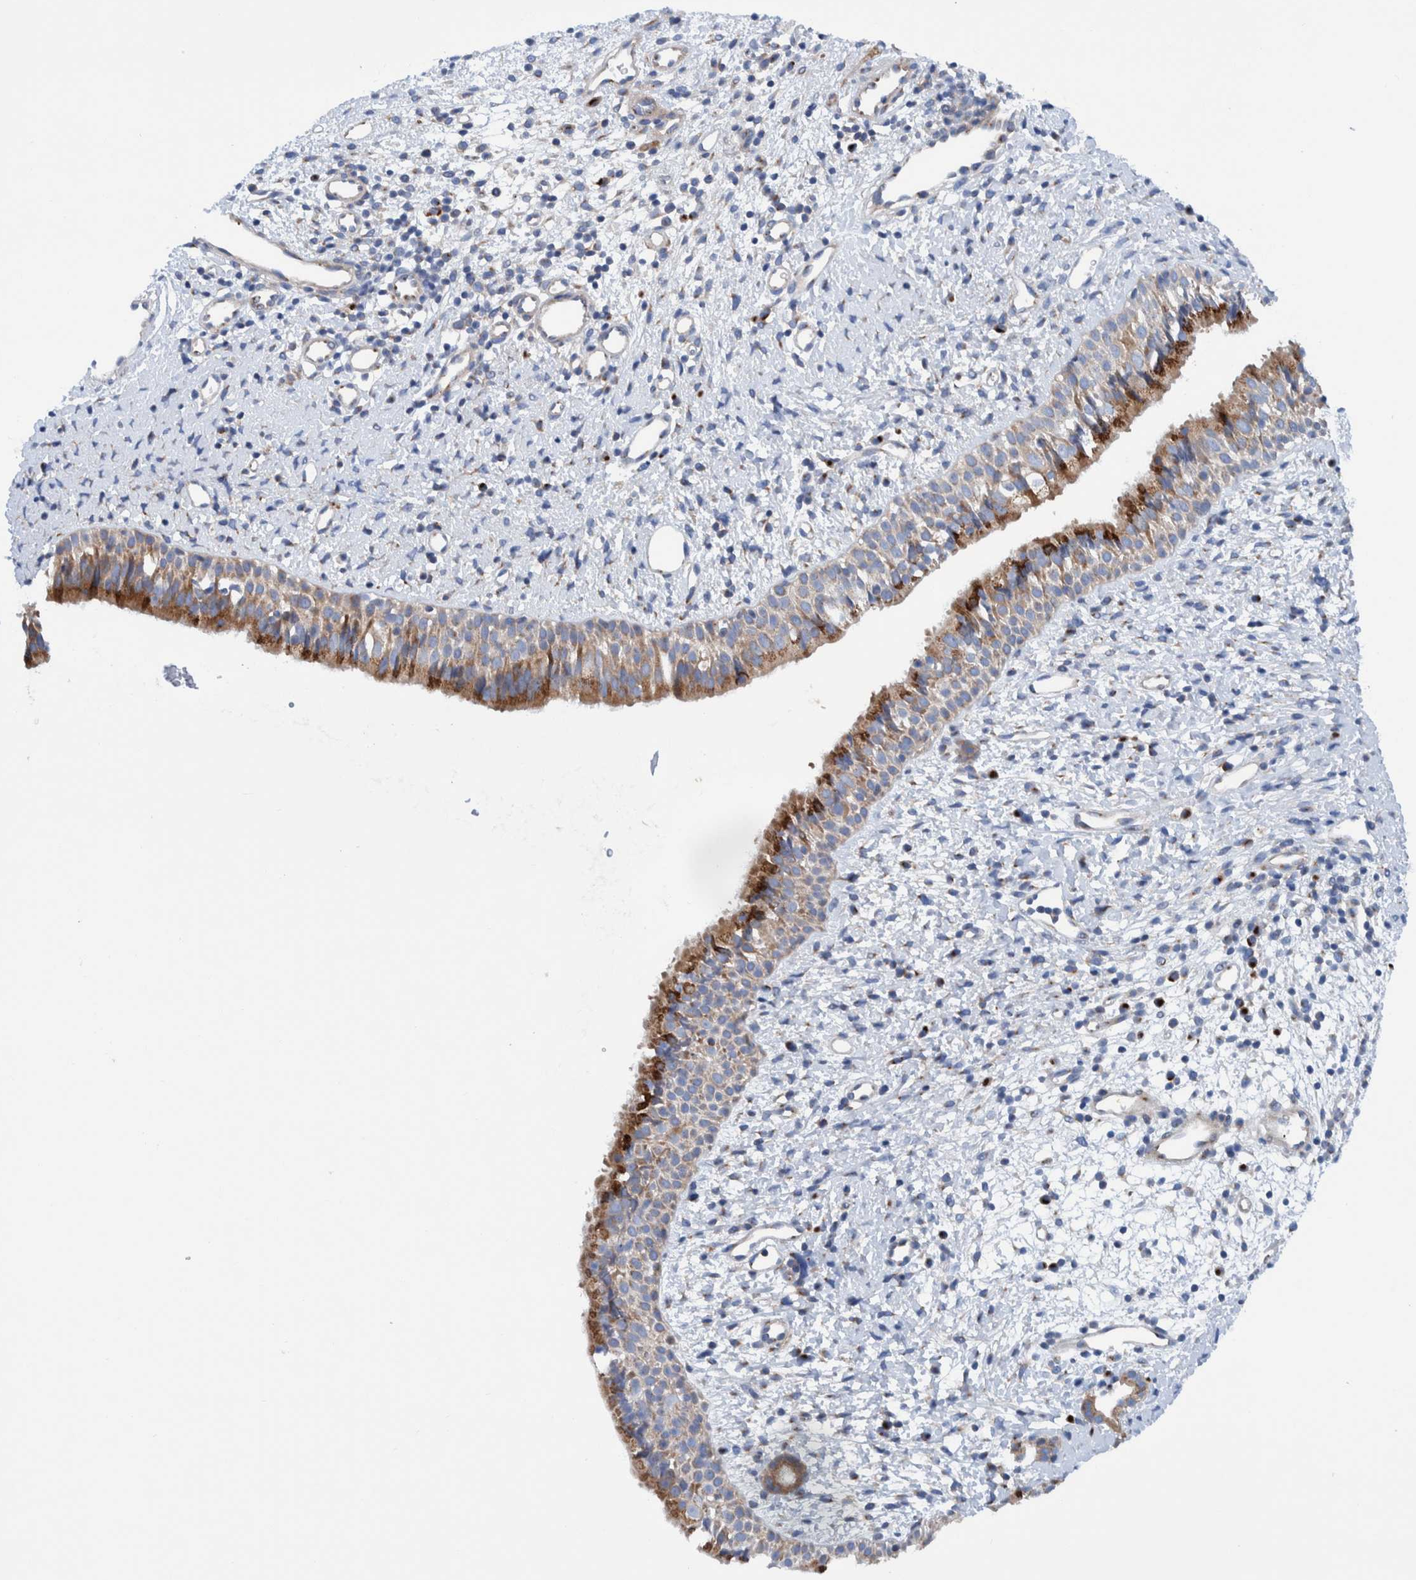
{"staining": {"intensity": "moderate", "quantity": ">75%", "location": "cytoplasmic/membranous"}, "tissue": "nasopharynx", "cell_type": "Respiratory epithelial cells", "image_type": "normal", "snomed": [{"axis": "morphology", "description": "Normal tissue, NOS"}, {"axis": "topography", "description": "Nasopharynx"}], "caption": "Normal nasopharynx reveals moderate cytoplasmic/membranous expression in about >75% of respiratory epithelial cells (brown staining indicates protein expression, while blue staining denotes nuclei)..", "gene": "TRIM58", "patient": {"sex": "male", "age": 22}}